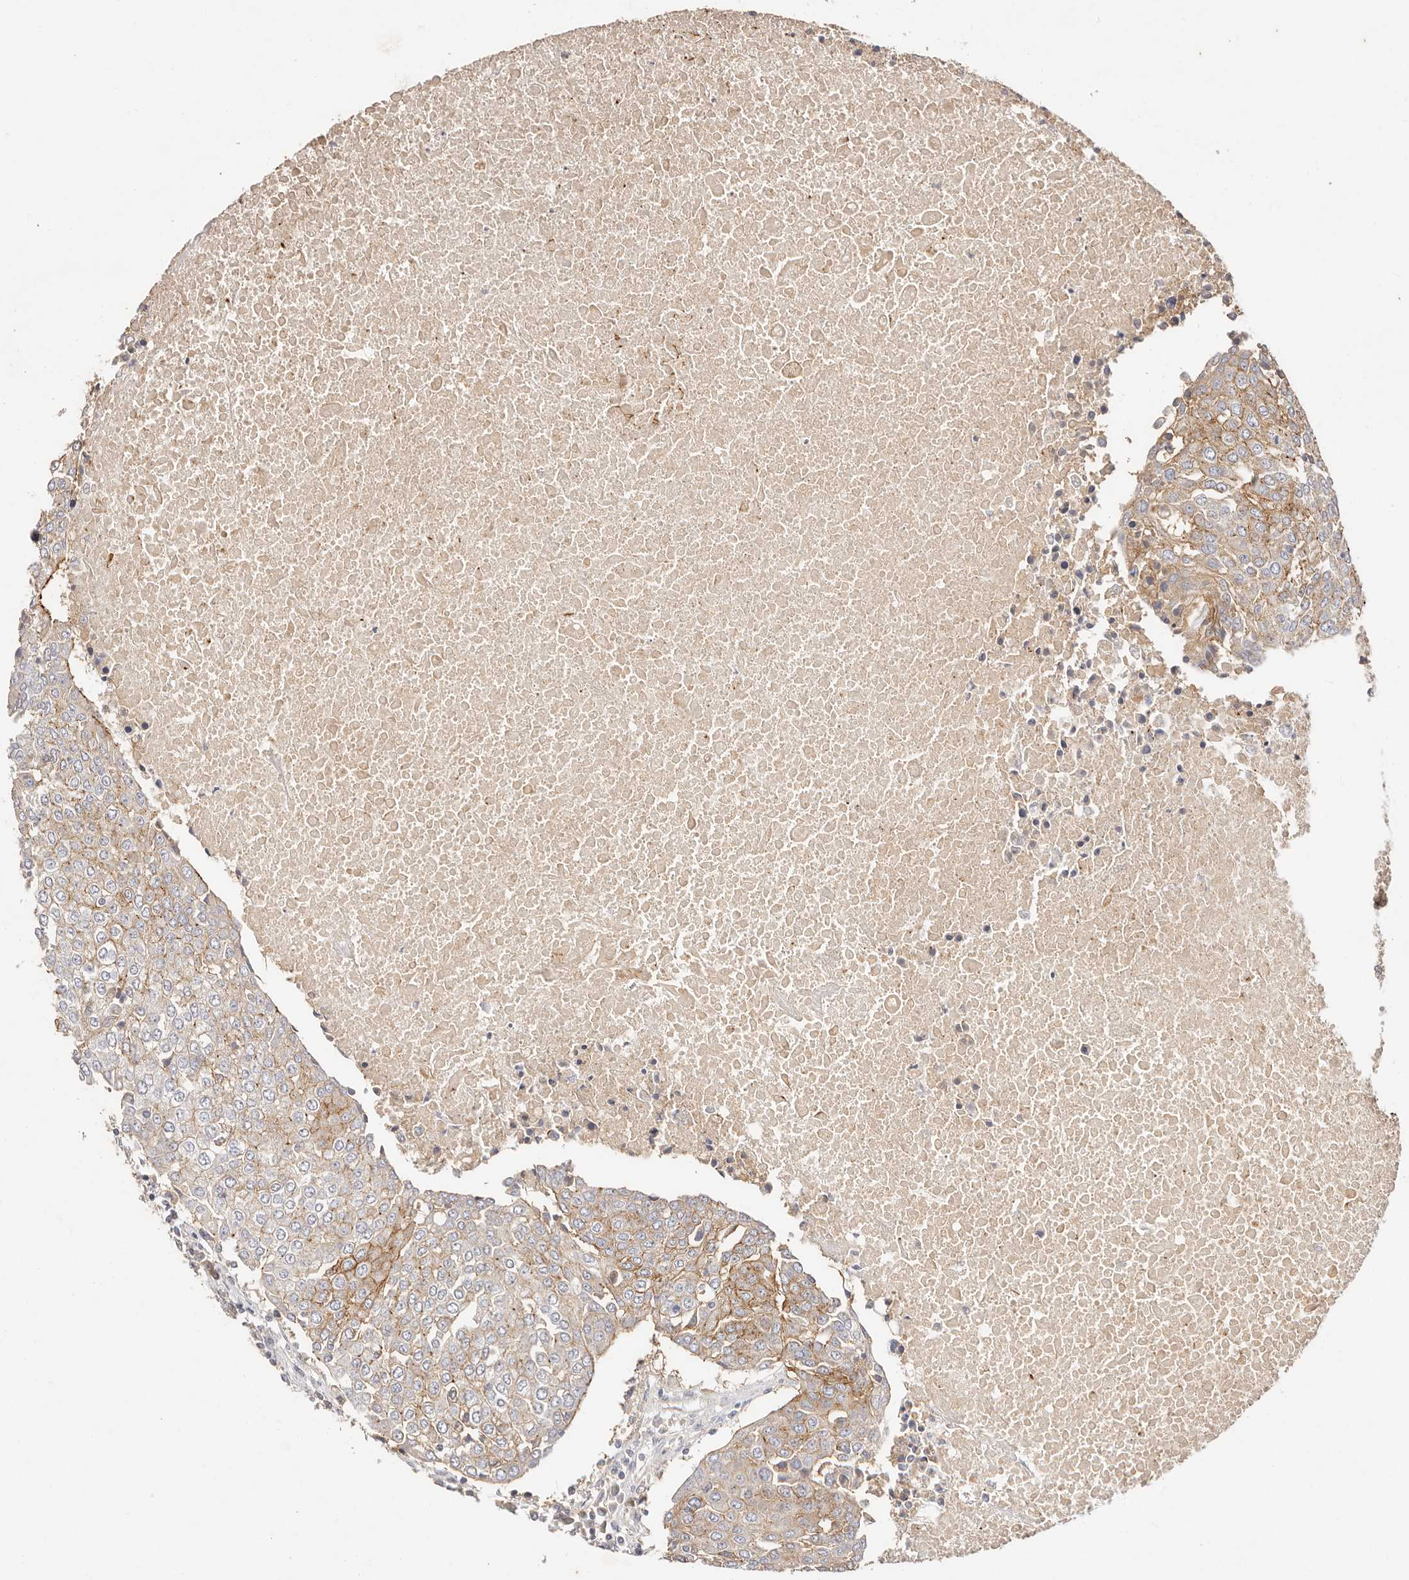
{"staining": {"intensity": "moderate", "quantity": "<25%", "location": "cytoplasmic/membranous"}, "tissue": "urothelial cancer", "cell_type": "Tumor cells", "image_type": "cancer", "snomed": [{"axis": "morphology", "description": "Urothelial carcinoma, High grade"}, {"axis": "topography", "description": "Urinary bladder"}], "caption": "A brown stain highlights moderate cytoplasmic/membranous positivity of a protein in human urothelial cancer tumor cells.", "gene": "CXADR", "patient": {"sex": "female", "age": 85}}